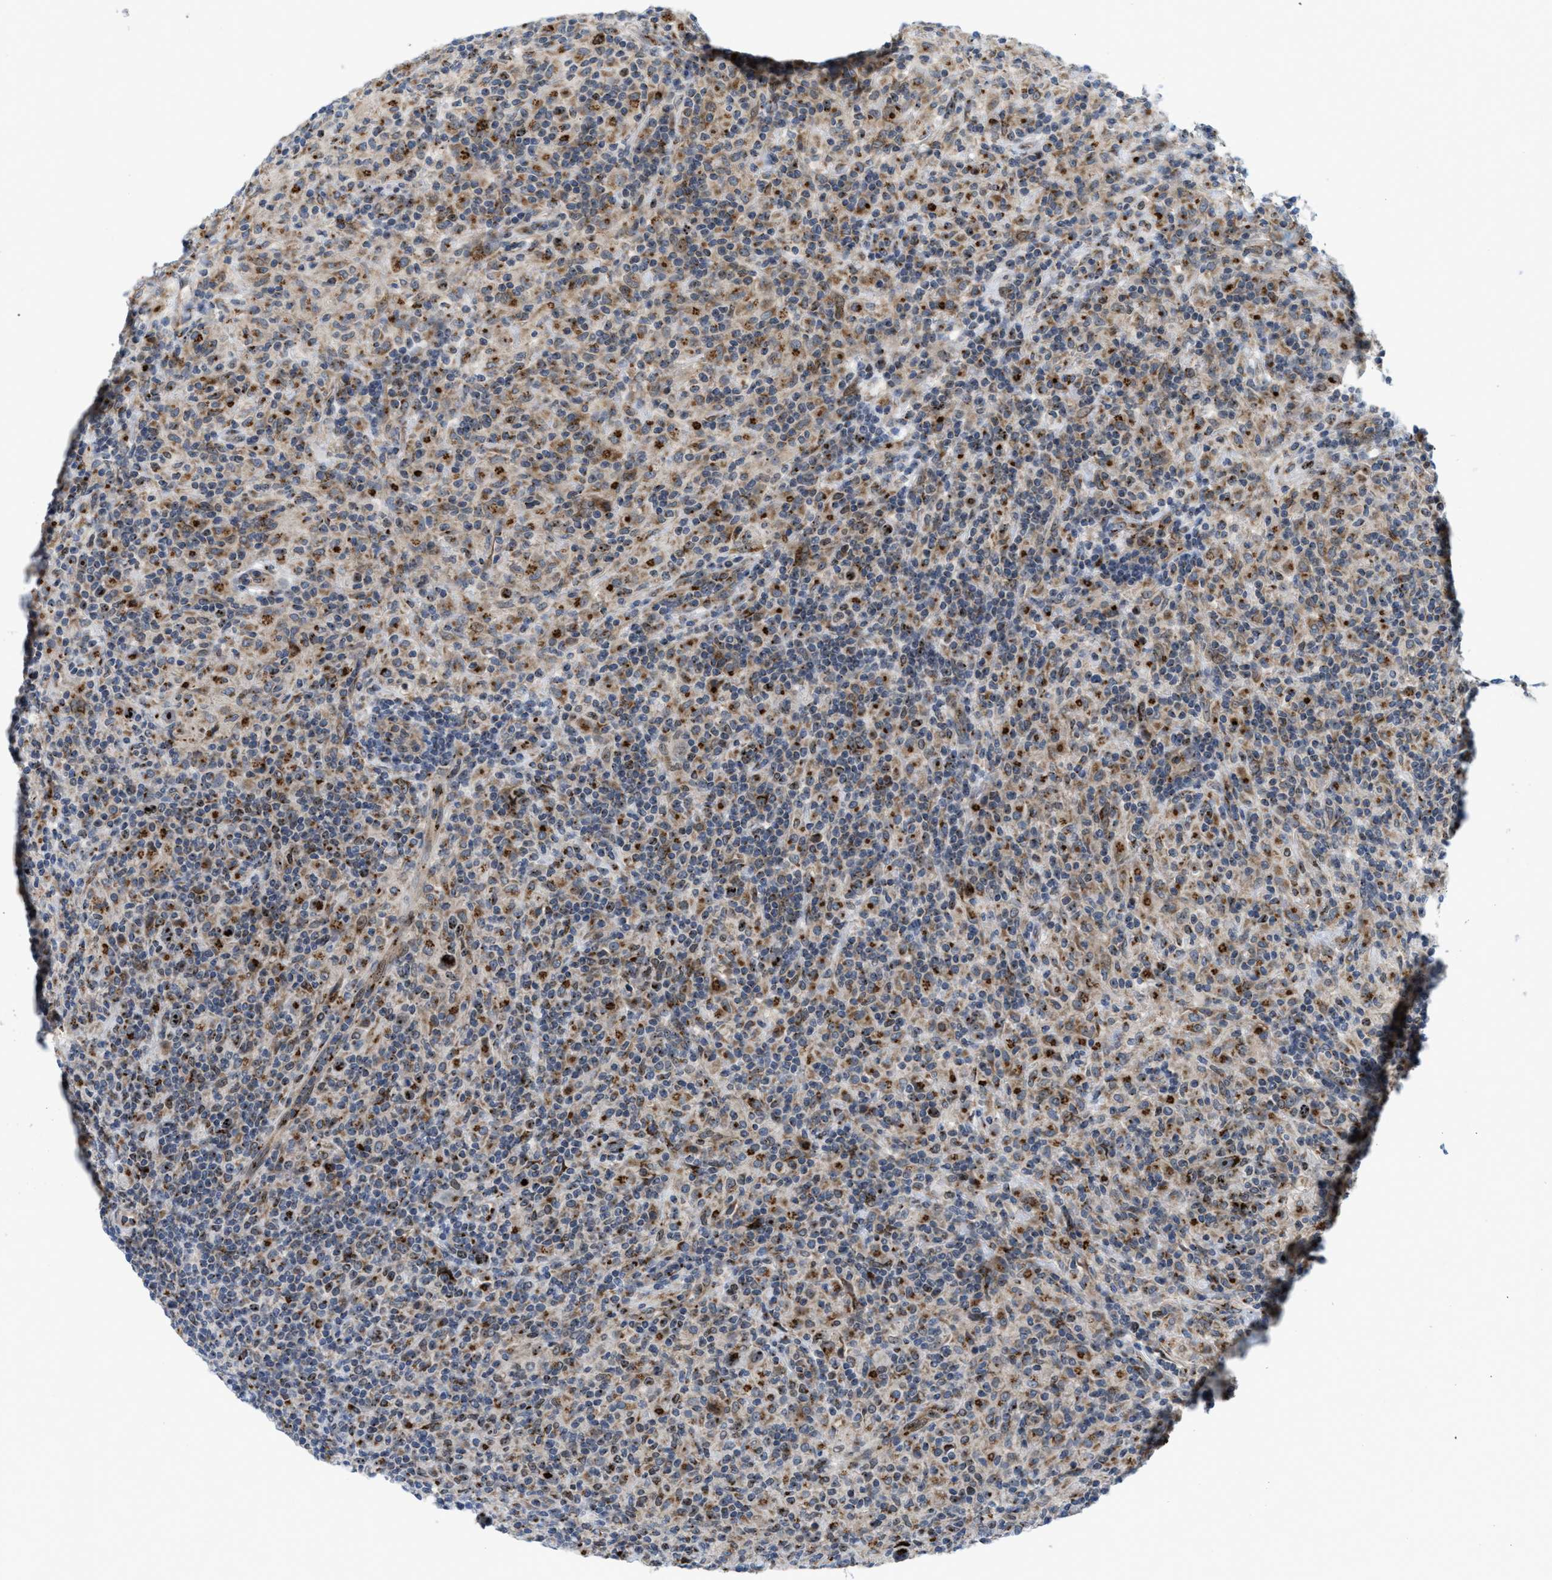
{"staining": {"intensity": "strong", "quantity": ">75%", "location": "nuclear"}, "tissue": "lymphoma", "cell_type": "Tumor cells", "image_type": "cancer", "snomed": [{"axis": "morphology", "description": "Hodgkin's disease, NOS"}, {"axis": "topography", "description": "Lymph node"}], "caption": "High-power microscopy captured an IHC histopathology image of lymphoma, revealing strong nuclear expression in approximately >75% of tumor cells.", "gene": "SLC38A10", "patient": {"sex": "male", "age": 70}}